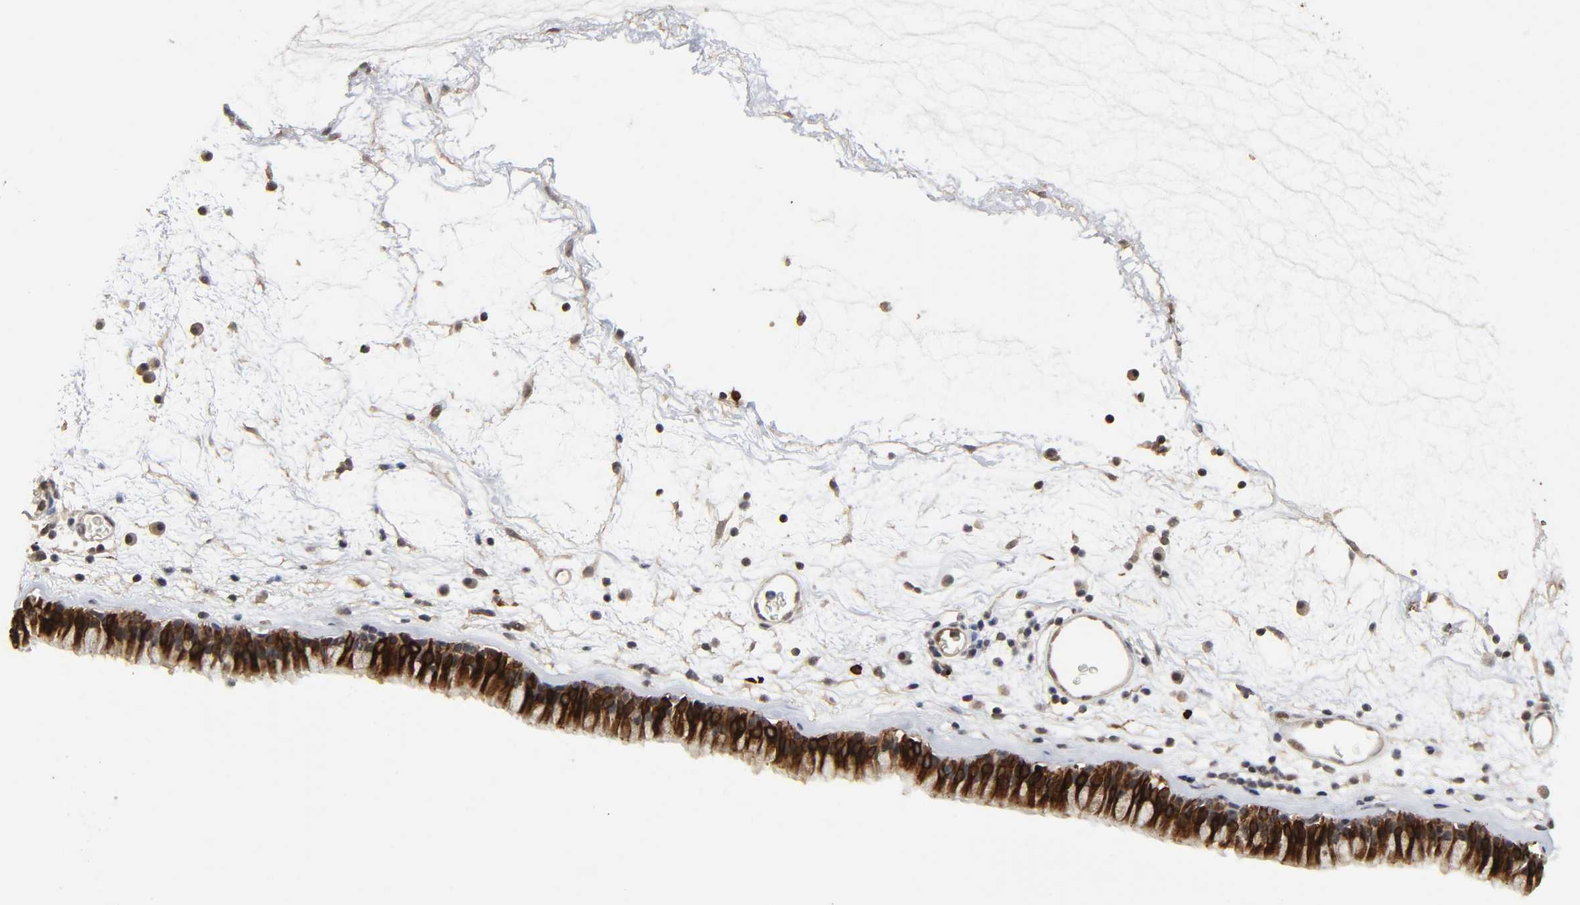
{"staining": {"intensity": "strong", "quantity": ">75%", "location": "cytoplasmic/membranous,nuclear"}, "tissue": "nasopharynx", "cell_type": "Respiratory epithelial cells", "image_type": "normal", "snomed": [{"axis": "morphology", "description": "Normal tissue, NOS"}, {"axis": "morphology", "description": "Inflammation, NOS"}, {"axis": "topography", "description": "Nasopharynx"}], "caption": "Brown immunohistochemical staining in benign nasopharynx displays strong cytoplasmic/membranous,nuclear positivity in approximately >75% of respiratory epithelial cells. Nuclei are stained in blue.", "gene": "AHNAK2", "patient": {"sex": "male", "age": 48}}